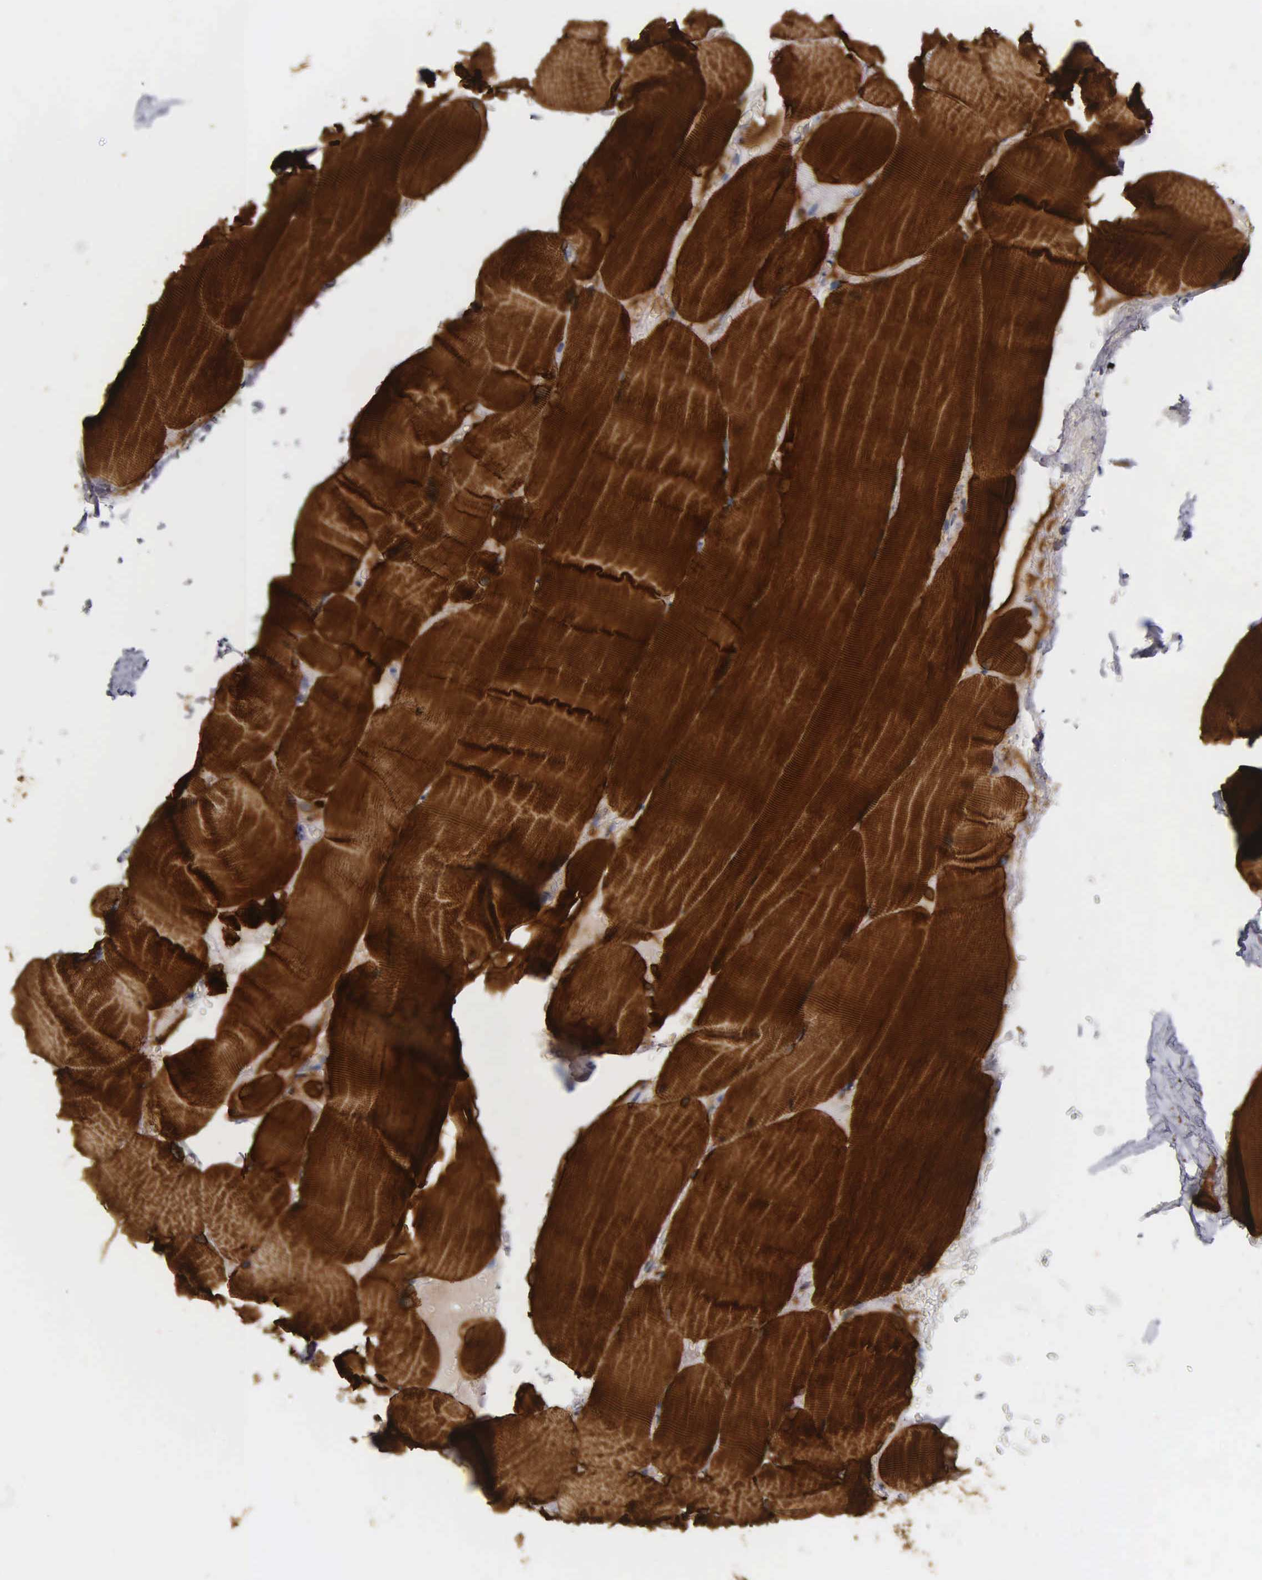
{"staining": {"intensity": "strong", "quantity": ">75%", "location": "cytoplasmic/membranous"}, "tissue": "skeletal muscle", "cell_type": "Myocytes", "image_type": "normal", "snomed": [{"axis": "morphology", "description": "Normal tissue, NOS"}, {"axis": "topography", "description": "Skeletal muscle"}], "caption": "Approximately >75% of myocytes in benign skeletal muscle demonstrate strong cytoplasmic/membranous protein expression as visualized by brown immunohistochemical staining.", "gene": "DES", "patient": {"sex": "male", "age": 71}}